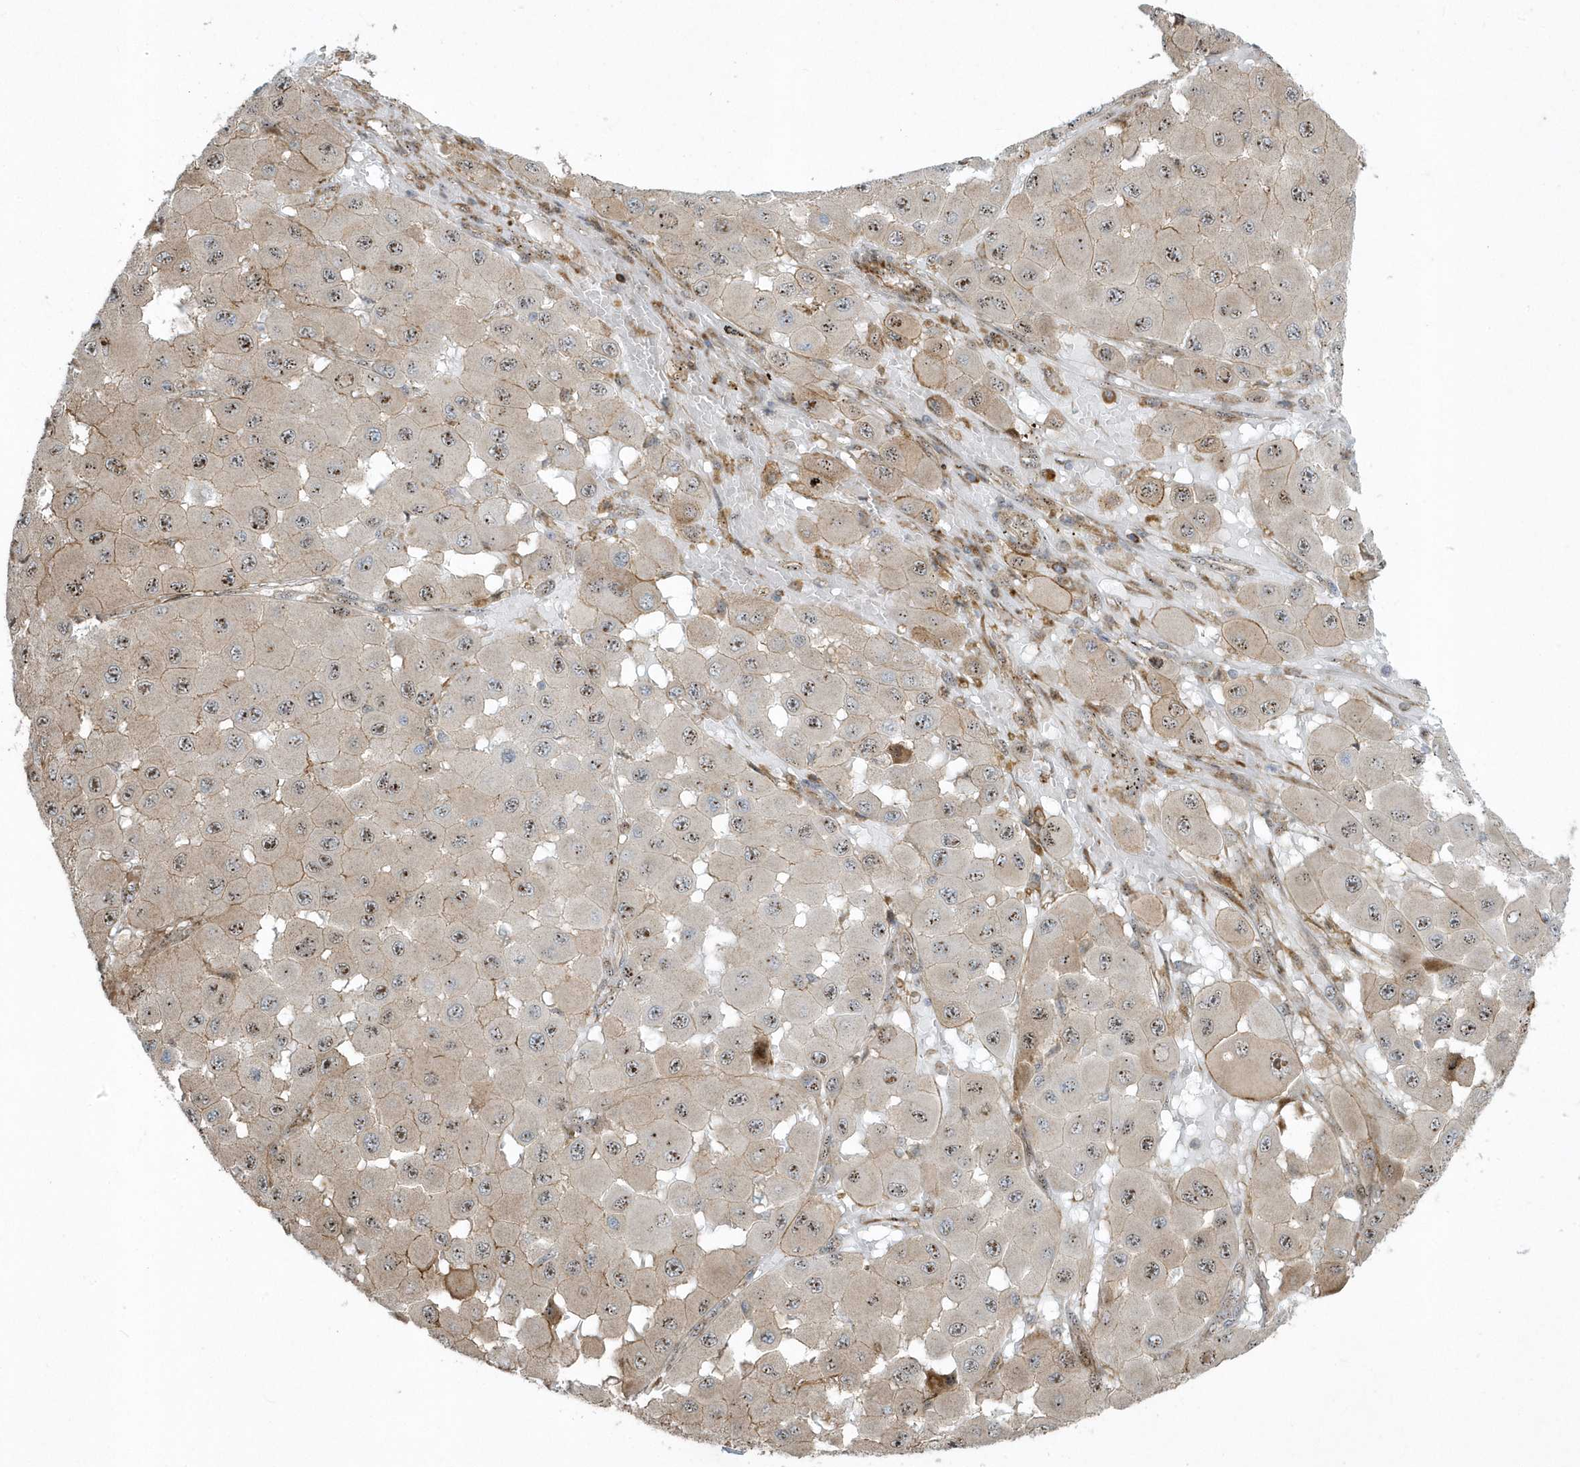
{"staining": {"intensity": "moderate", "quantity": "<25%", "location": "cytoplasmic/membranous,nuclear"}, "tissue": "melanoma", "cell_type": "Tumor cells", "image_type": "cancer", "snomed": [{"axis": "morphology", "description": "Malignant melanoma, NOS"}, {"axis": "topography", "description": "Skin"}], "caption": "The histopathology image shows immunohistochemical staining of melanoma. There is moderate cytoplasmic/membranous and nuclear positivity is appreciated in approximately <25% of tumor cells.", "gene": "MASP2", "patient": {"sex": "female", "age": 81}}